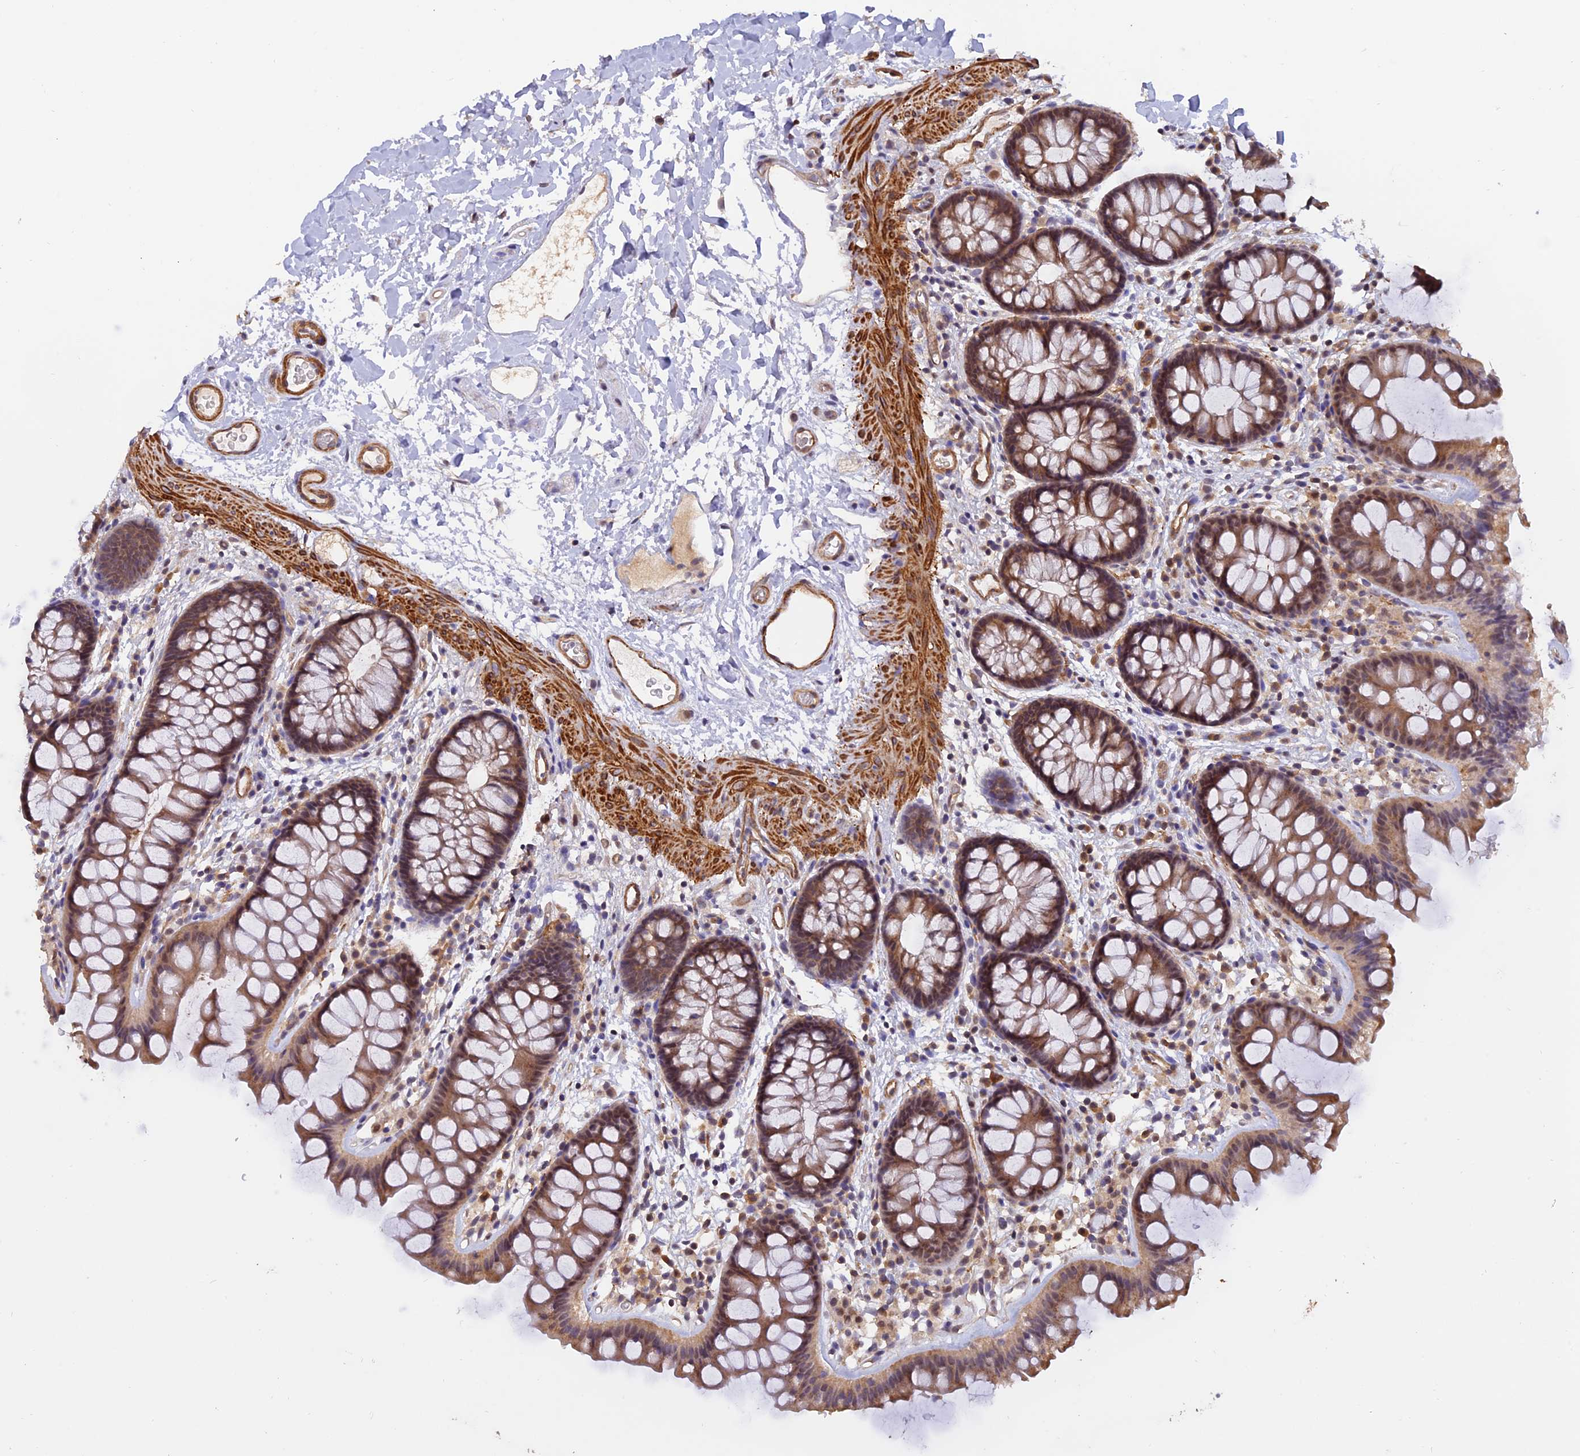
{"staining": {"intensity": "moderate", "quantity": ">75%", "location": "cytoplasmic/membranous"}, "tissue": "colon", "cell_type": "Endothelial cells", "image_type": "normal", "snomed": [{"axis": "morphology", "description": "Normal tissue, NOS"}, {"axis": "topography", "description": "Colon"}], "caption": "DAB (3,3'-diaminobenzidine) immunohistochemical staining of unremarkable colon exhibits moderate cytoplasmic/membranous protein positivity in approximately >75% of endothelial cells.", "gene": "PSMB3", "patient": {"sex": "female", "age": 62}}